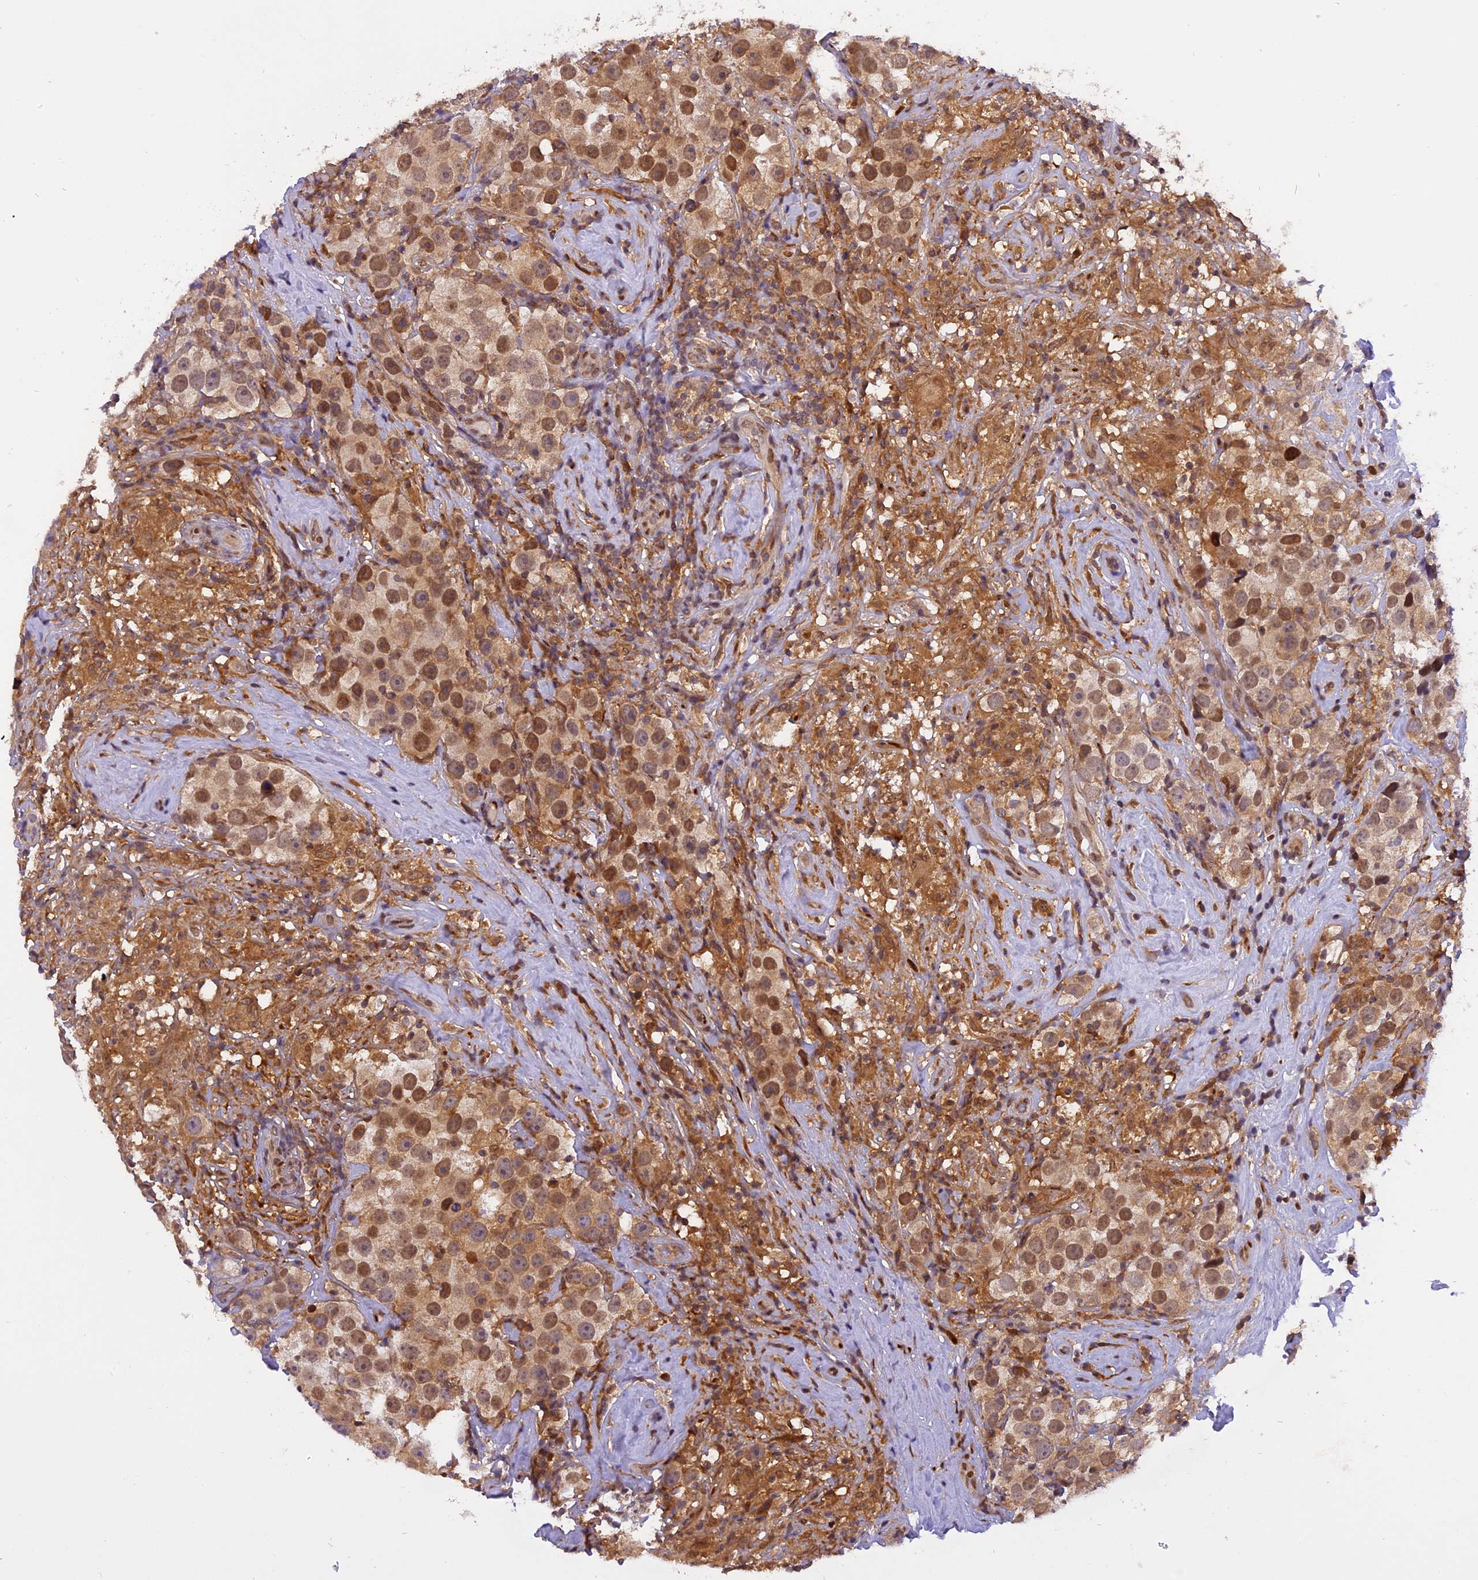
{"staining": {"intensity": "moderate", "quantity": ">75%", "location": "nuclear"}, "tissue": "testis cancer", "cell_type": "Tumor cells", "image_type": "cancer", "snomed": [{"axis": "morphology", "description": "Seminoma, NOS"}, {"axis": "topography", "description": "Testis"}], "caption": "Tumor cells reveal medium levels of moderate nuclear expression in about >75% of cells in seminoma (testis).", "gene": "RABGGTA", "patient": {"sex": "male", "age": 49}}